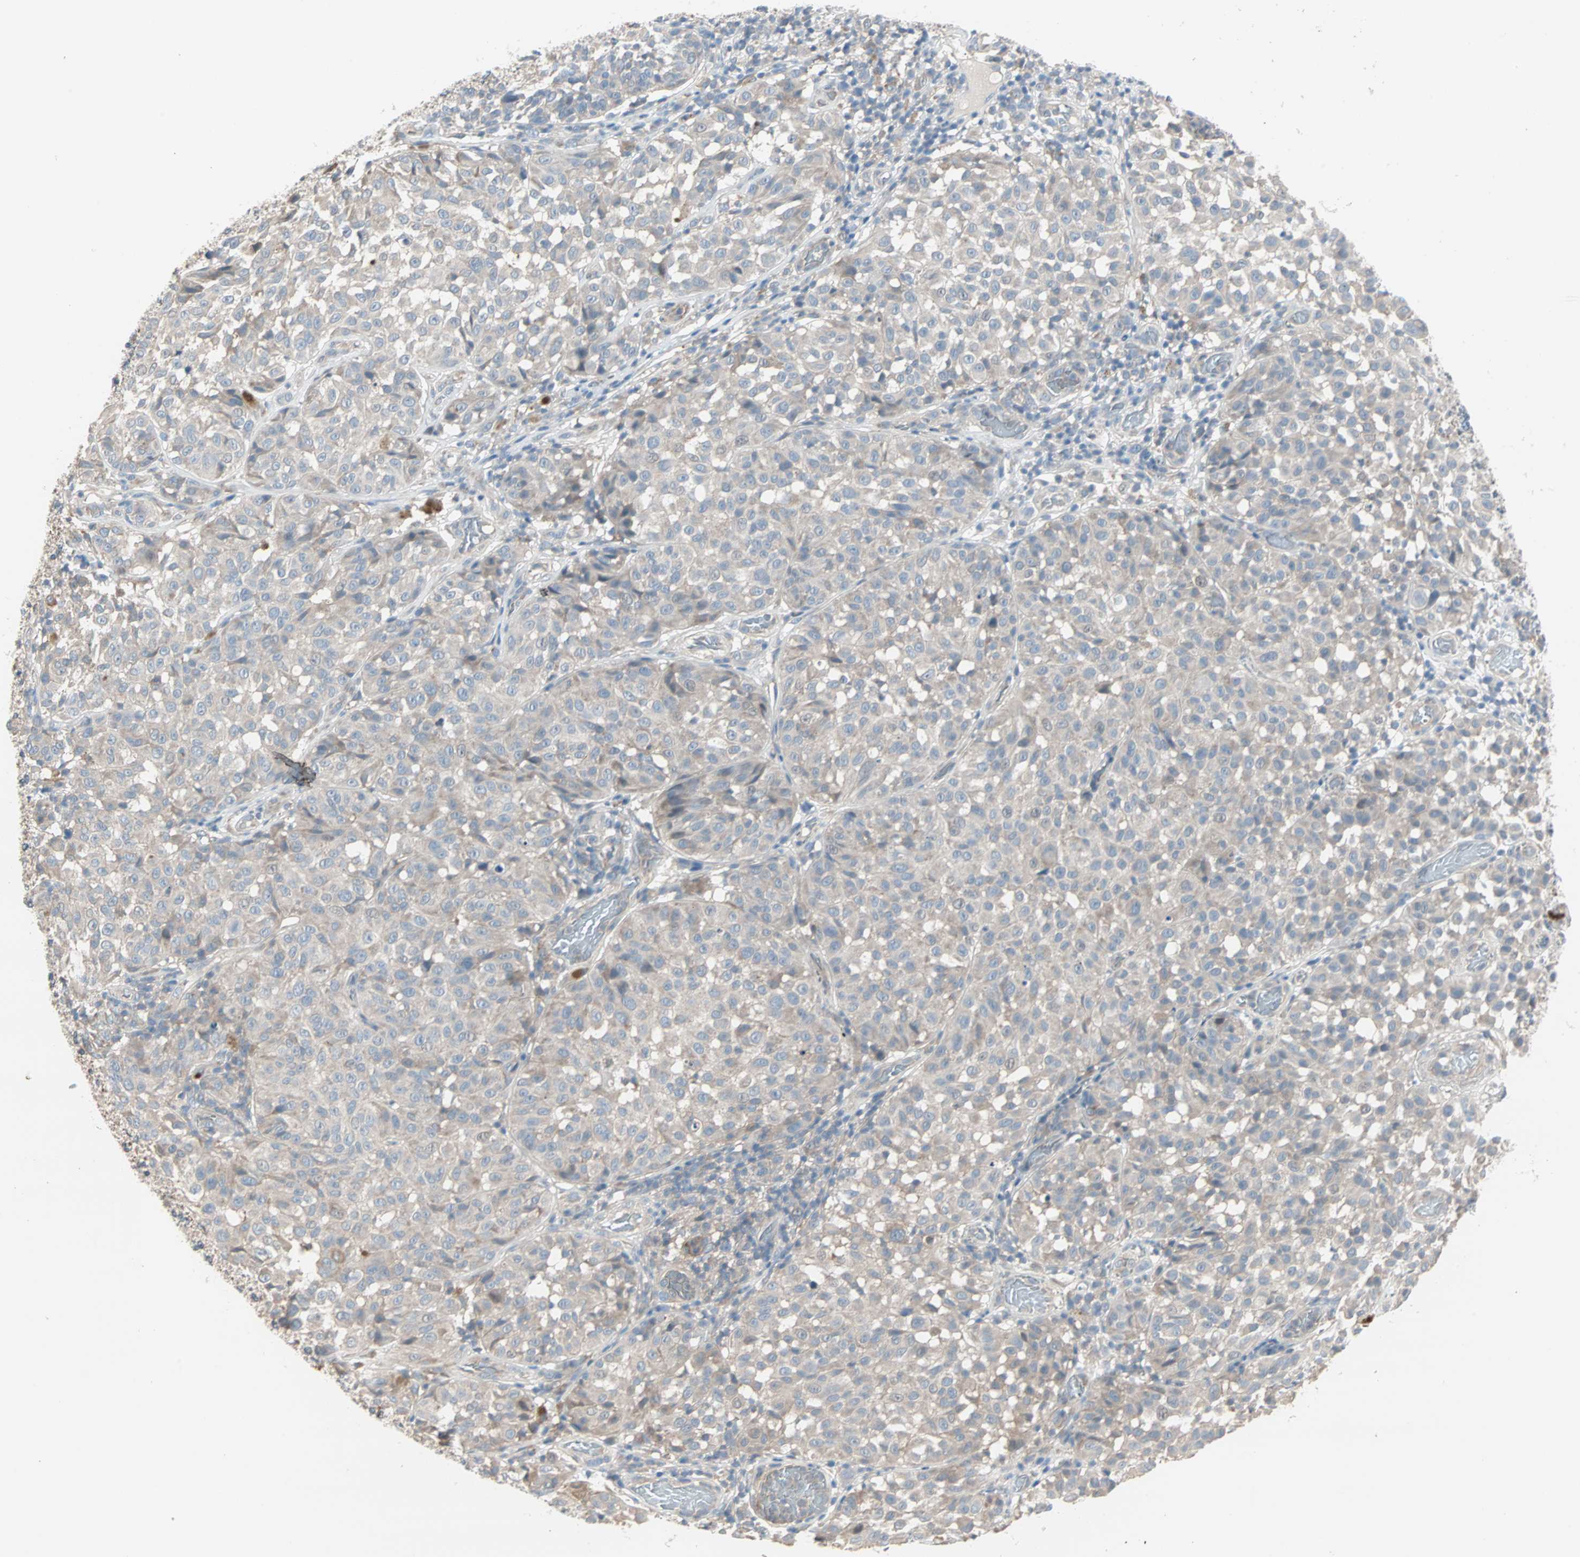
{"staining": {"intensity": "strong", "quantity": ">75%", "location": "cytoplasmic/membranous"}, "tissue": "melanoma", "cell_type": "Tumor cells", "image_type": "cancer", "snomed": [{"axis": "morphology", "description": "Malignant melanoma, NOS"}, {"axis": "topography", "description": "Skin"}], "caption": "Tumor cells reveal high levels of strong cytoplasmic/membranous staining in approximately >75% of cells in malignant melanoma. The protein of interest is stained brown, and the nuclei are stained in blue (DAB IHC with brightfield microscopy, high magnification).", "gene": "ZFP36", "patient": {"sex": "female", "age": 46}}